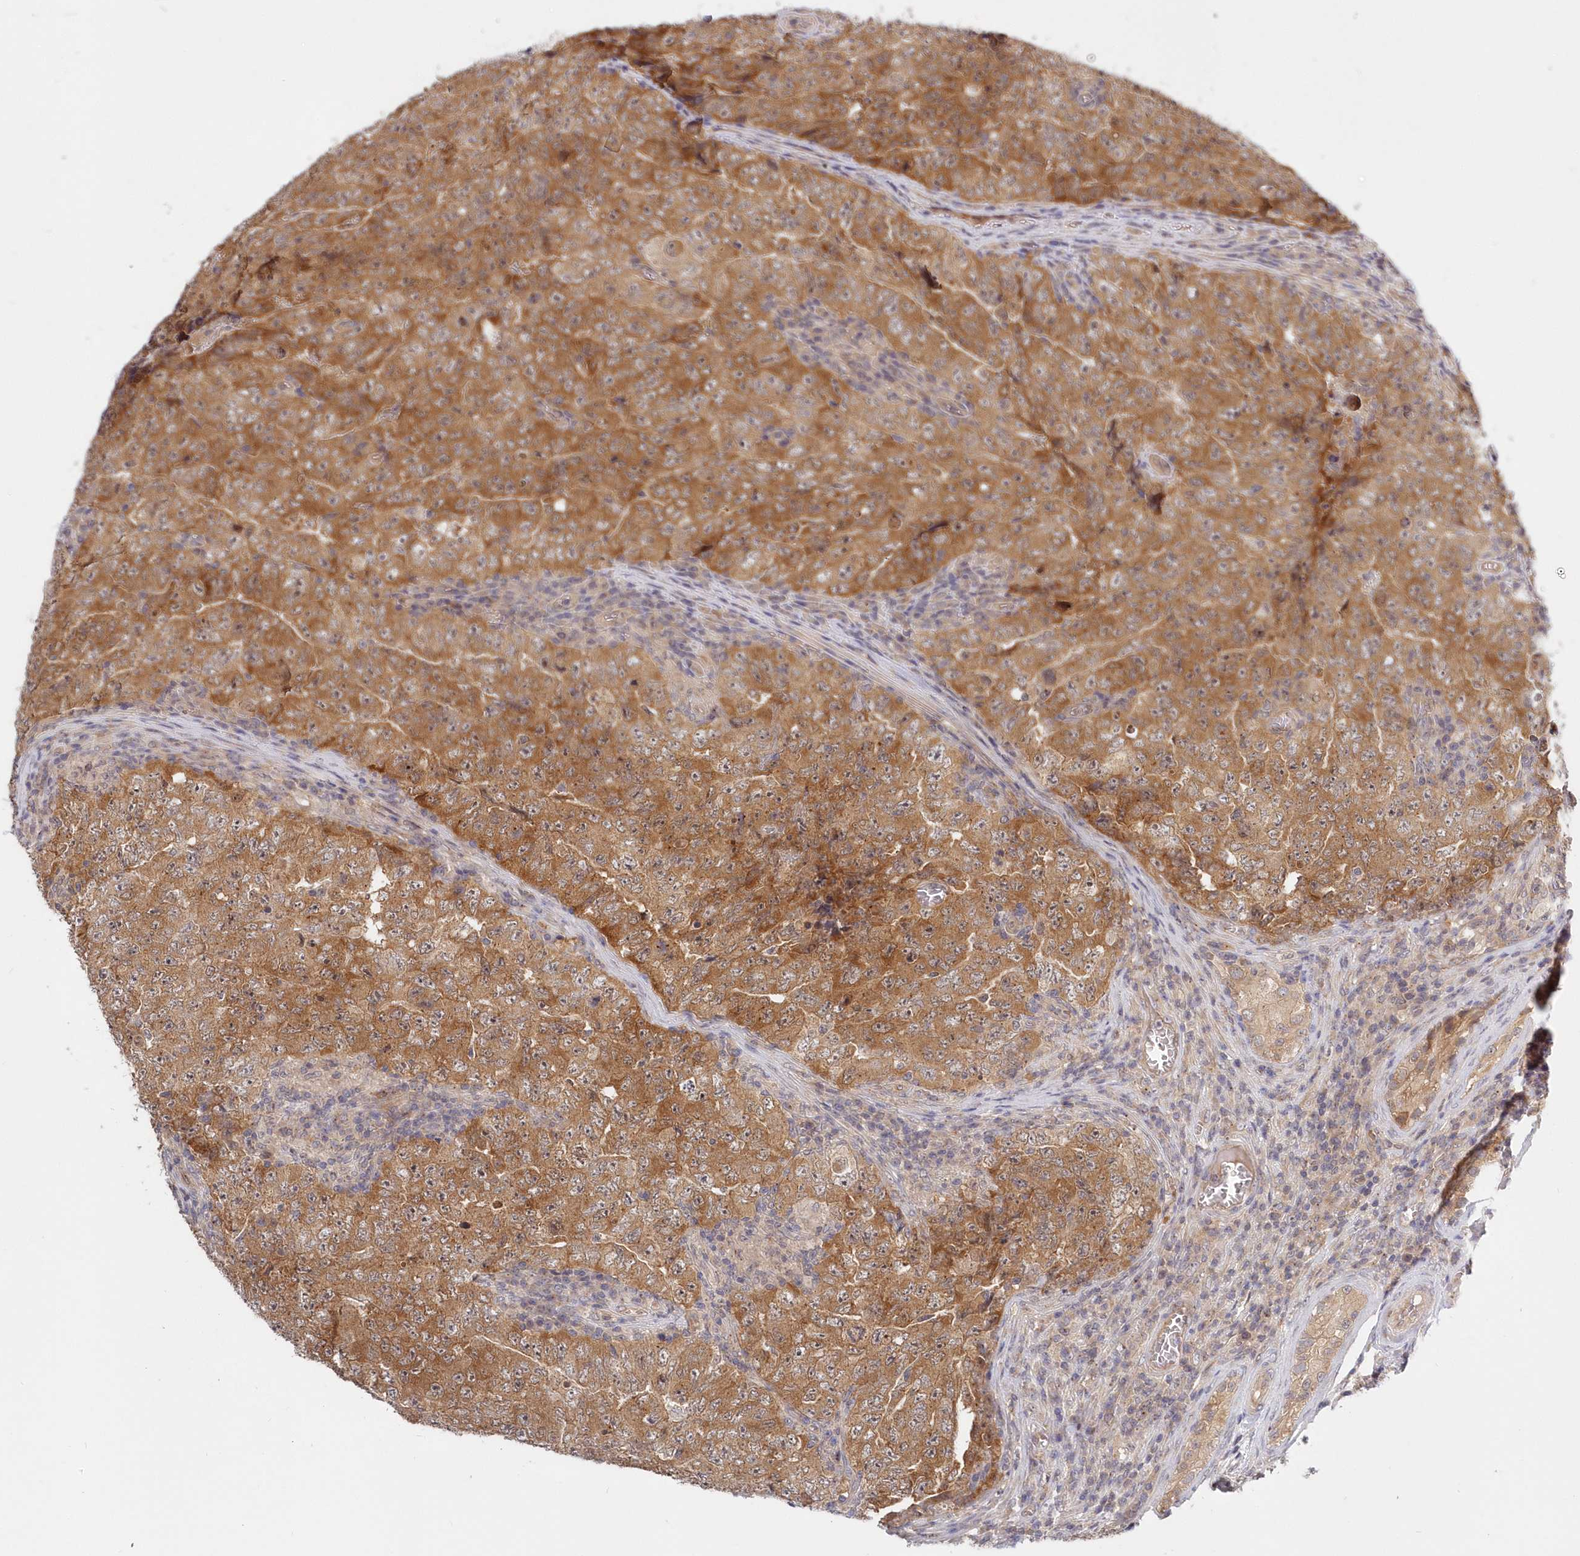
{"staining": {"intensity": "moderate", "quantity": ">75%", "location": "cytoplasmic/membranous"}, "tissue": "testis cancer", "cell_type": "Tumor cells", "image_type": "cancer", "snomed": [{"axis": "morphology", "description": "Carcinoma, Embryonal, NOS"}, {"axis": "topography", "description": "Testis"}], "caption": "A micrograph of human embryonal carcinoma (testis) stained for a protein exhibits moderate cytoplasmic/membranous brown staining in tumor cells.", "gene": "KATNA1", "patient": {"sex": "male", "age": 26}}